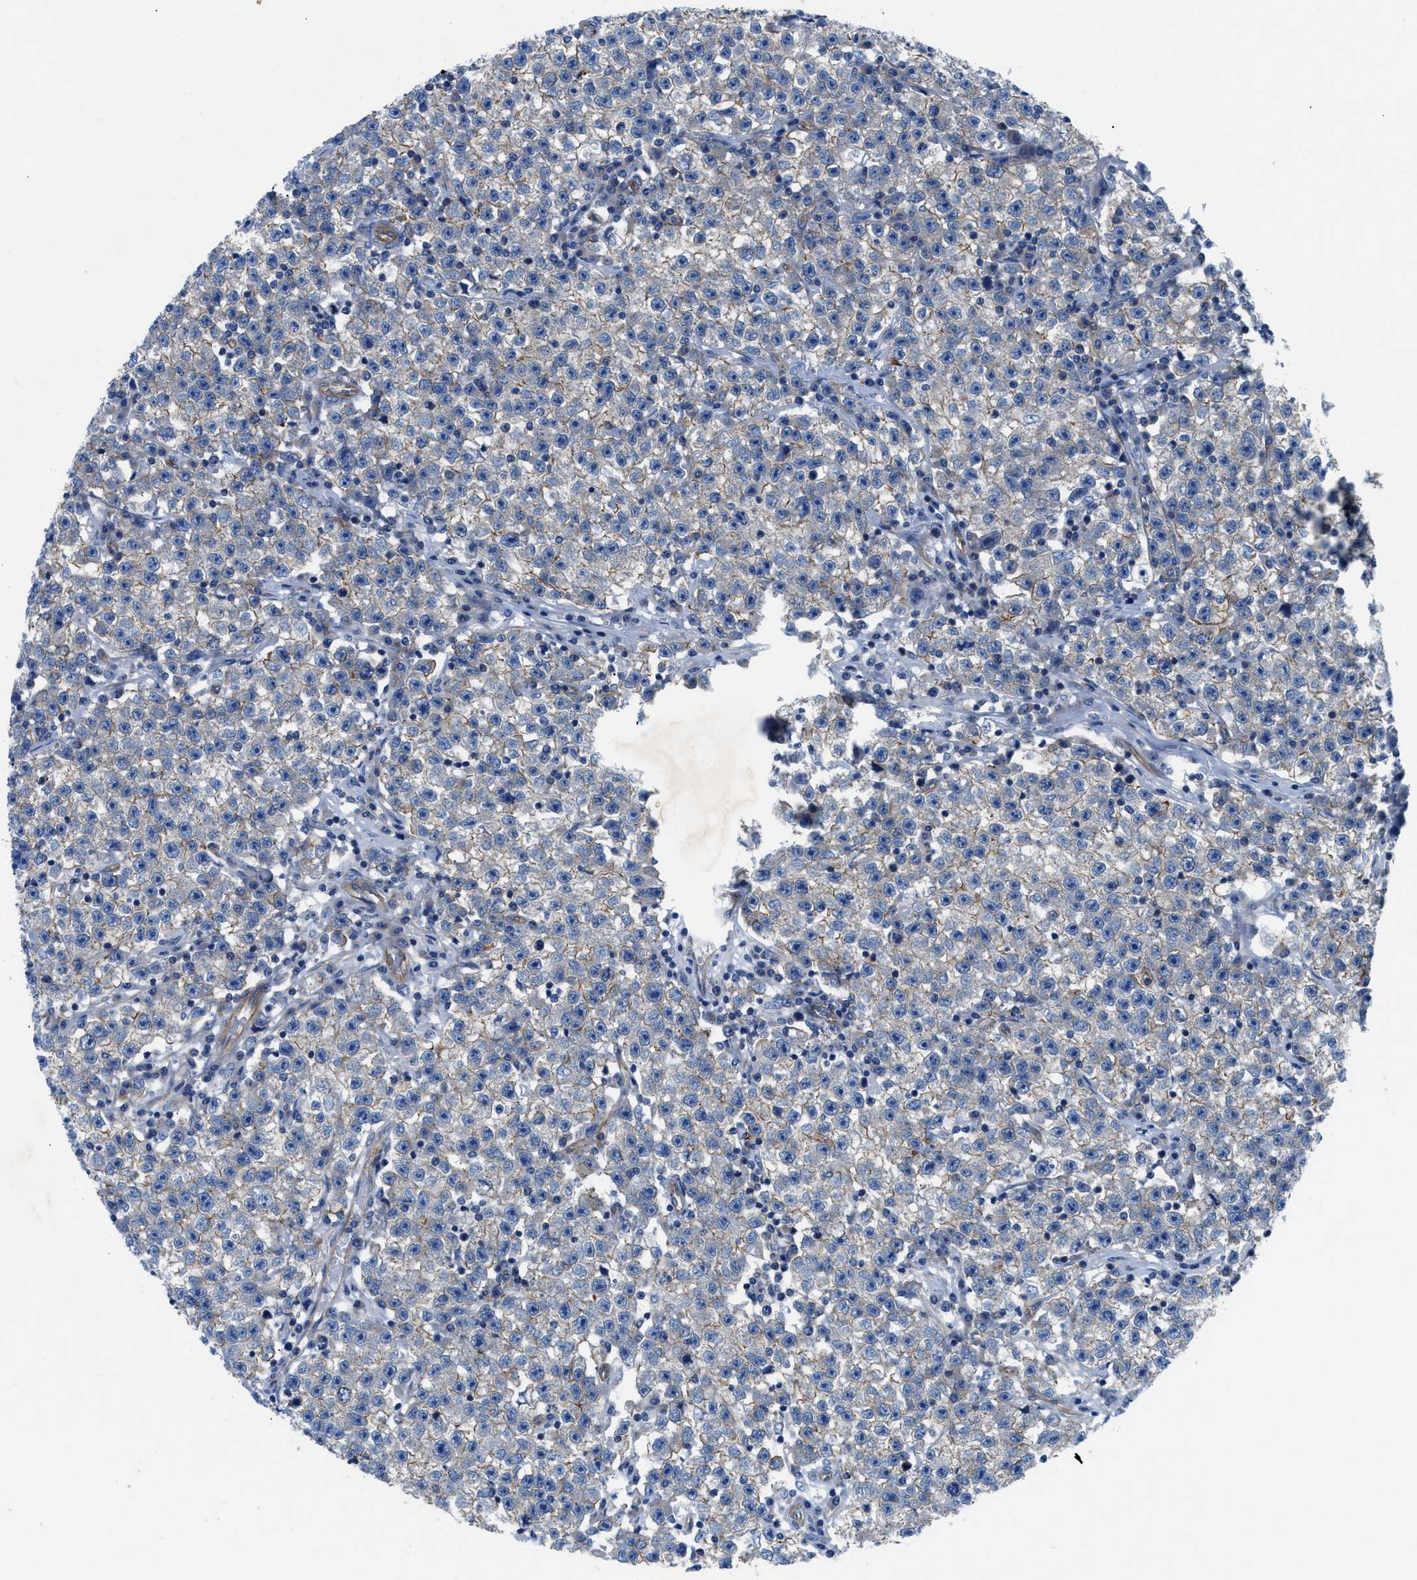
{"staining": {"intensity": "weak", "quantity": "25%-75%", "location": "cytoplasmic/membranous"}, "tissue": "testis cancer", "cell_type": "Tumor cells", "image_type": "cancer", "snomed": [{"axis": "morphology", "description": "Seminoma, NOS"}, {"axis": "topography", "description": "Testis"}], "caption": "A histopathology image showing weak cytoplasmic/membranous expression in approximately 25%-75% of tumor cells in testis seminoma, as visualized by brown immunohistochemical staining.", "gene": "TRIP4", "patient": {"sex": "male", "age": 22}}